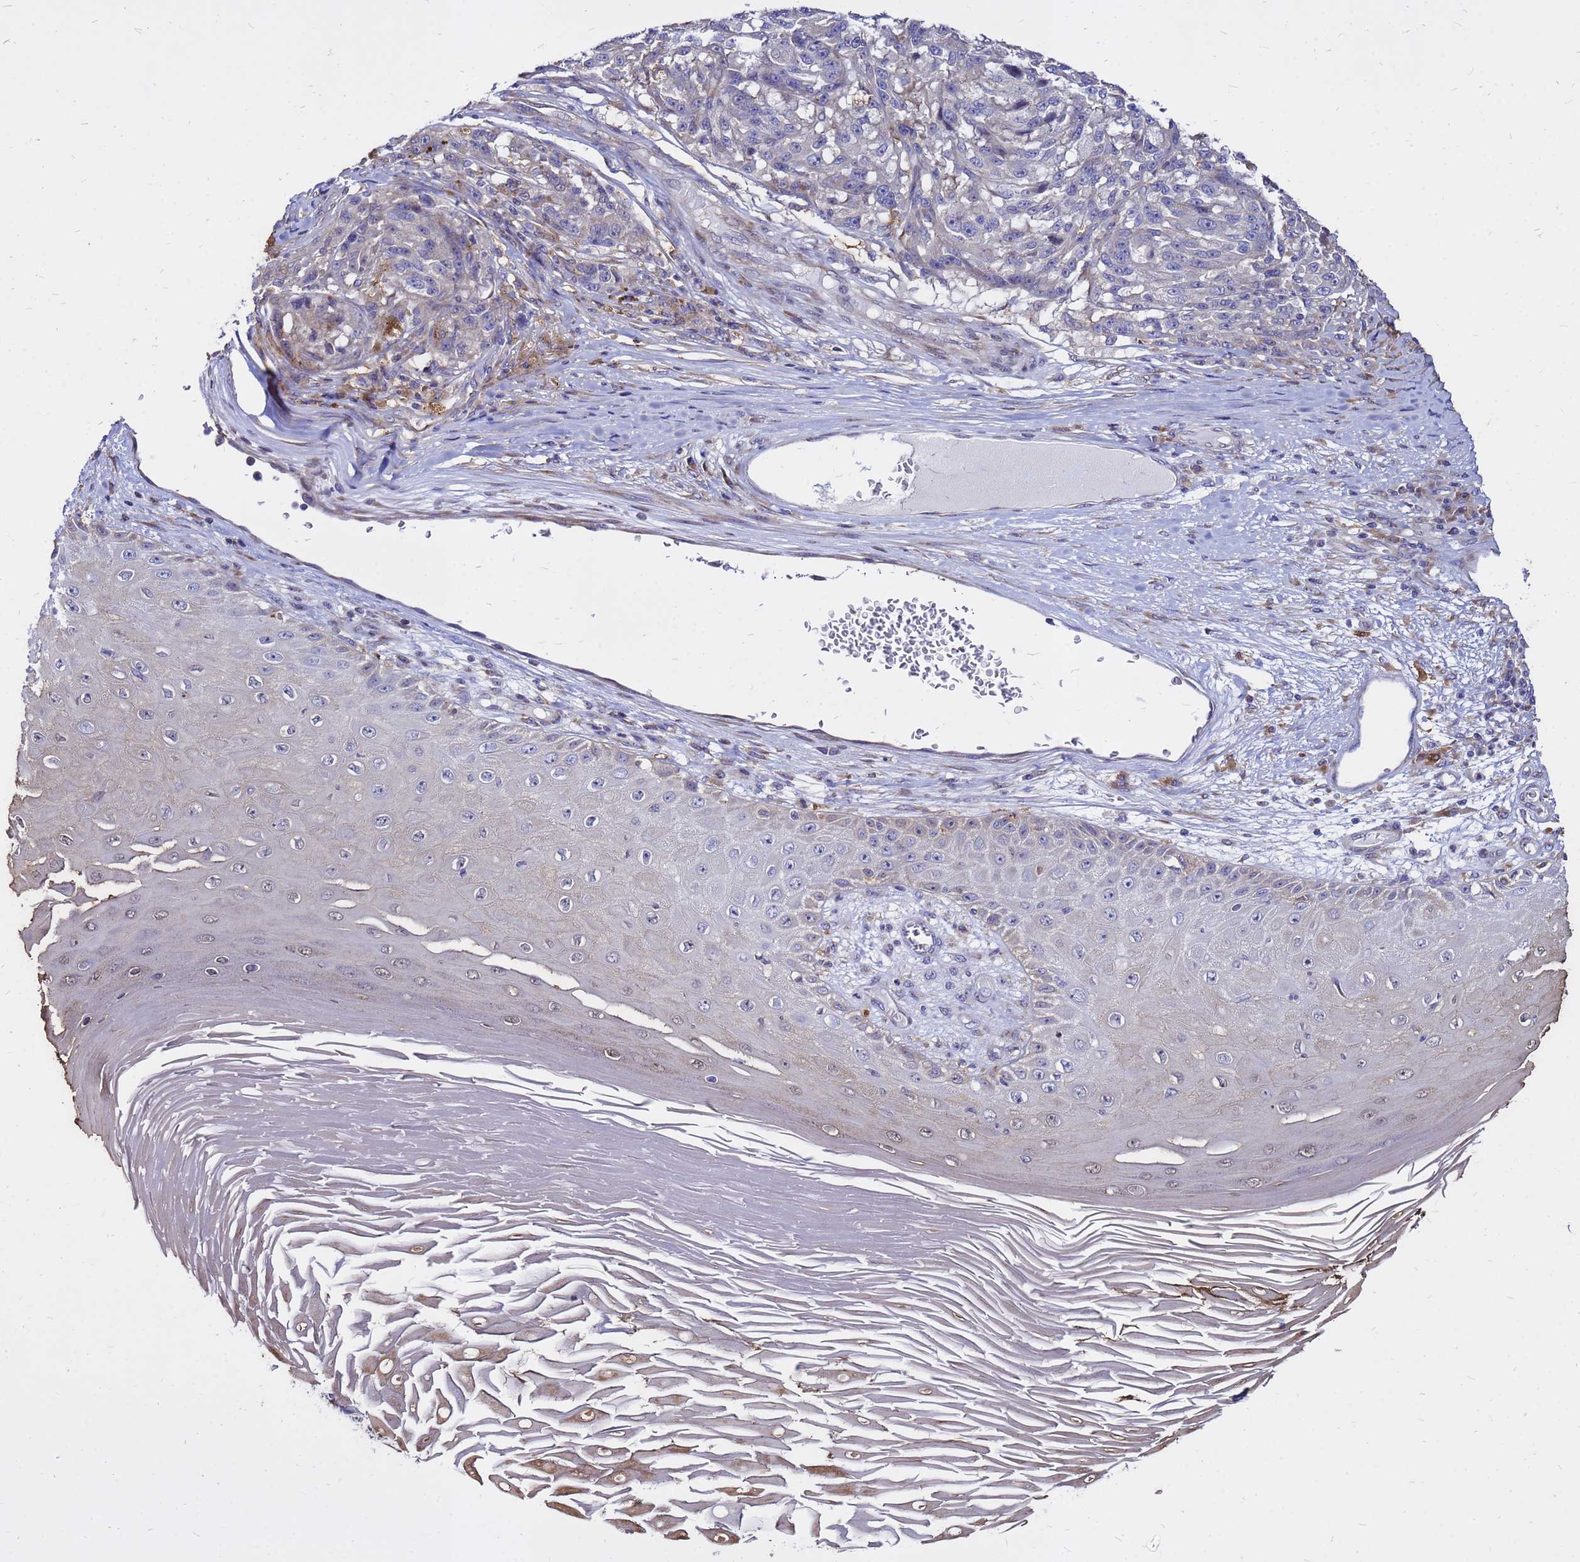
{"staining": {"intensity": "negative", "quantity": "none", "location": "none"}, "tissue": "melanoma", "cell_type": "Tumor cells", "image_type": "cancer", "snomed": [{"axis": "morphology", "description": "Malignant melanoma, NOS"}, {"axis": "topography", "description": "Skin"}], "caption": "The photomicrograph exhibits no significant staining in tumor cells of malignant melanoma.", "gene": "MOB2", "patient": {"sex": "male", "age": 53}}